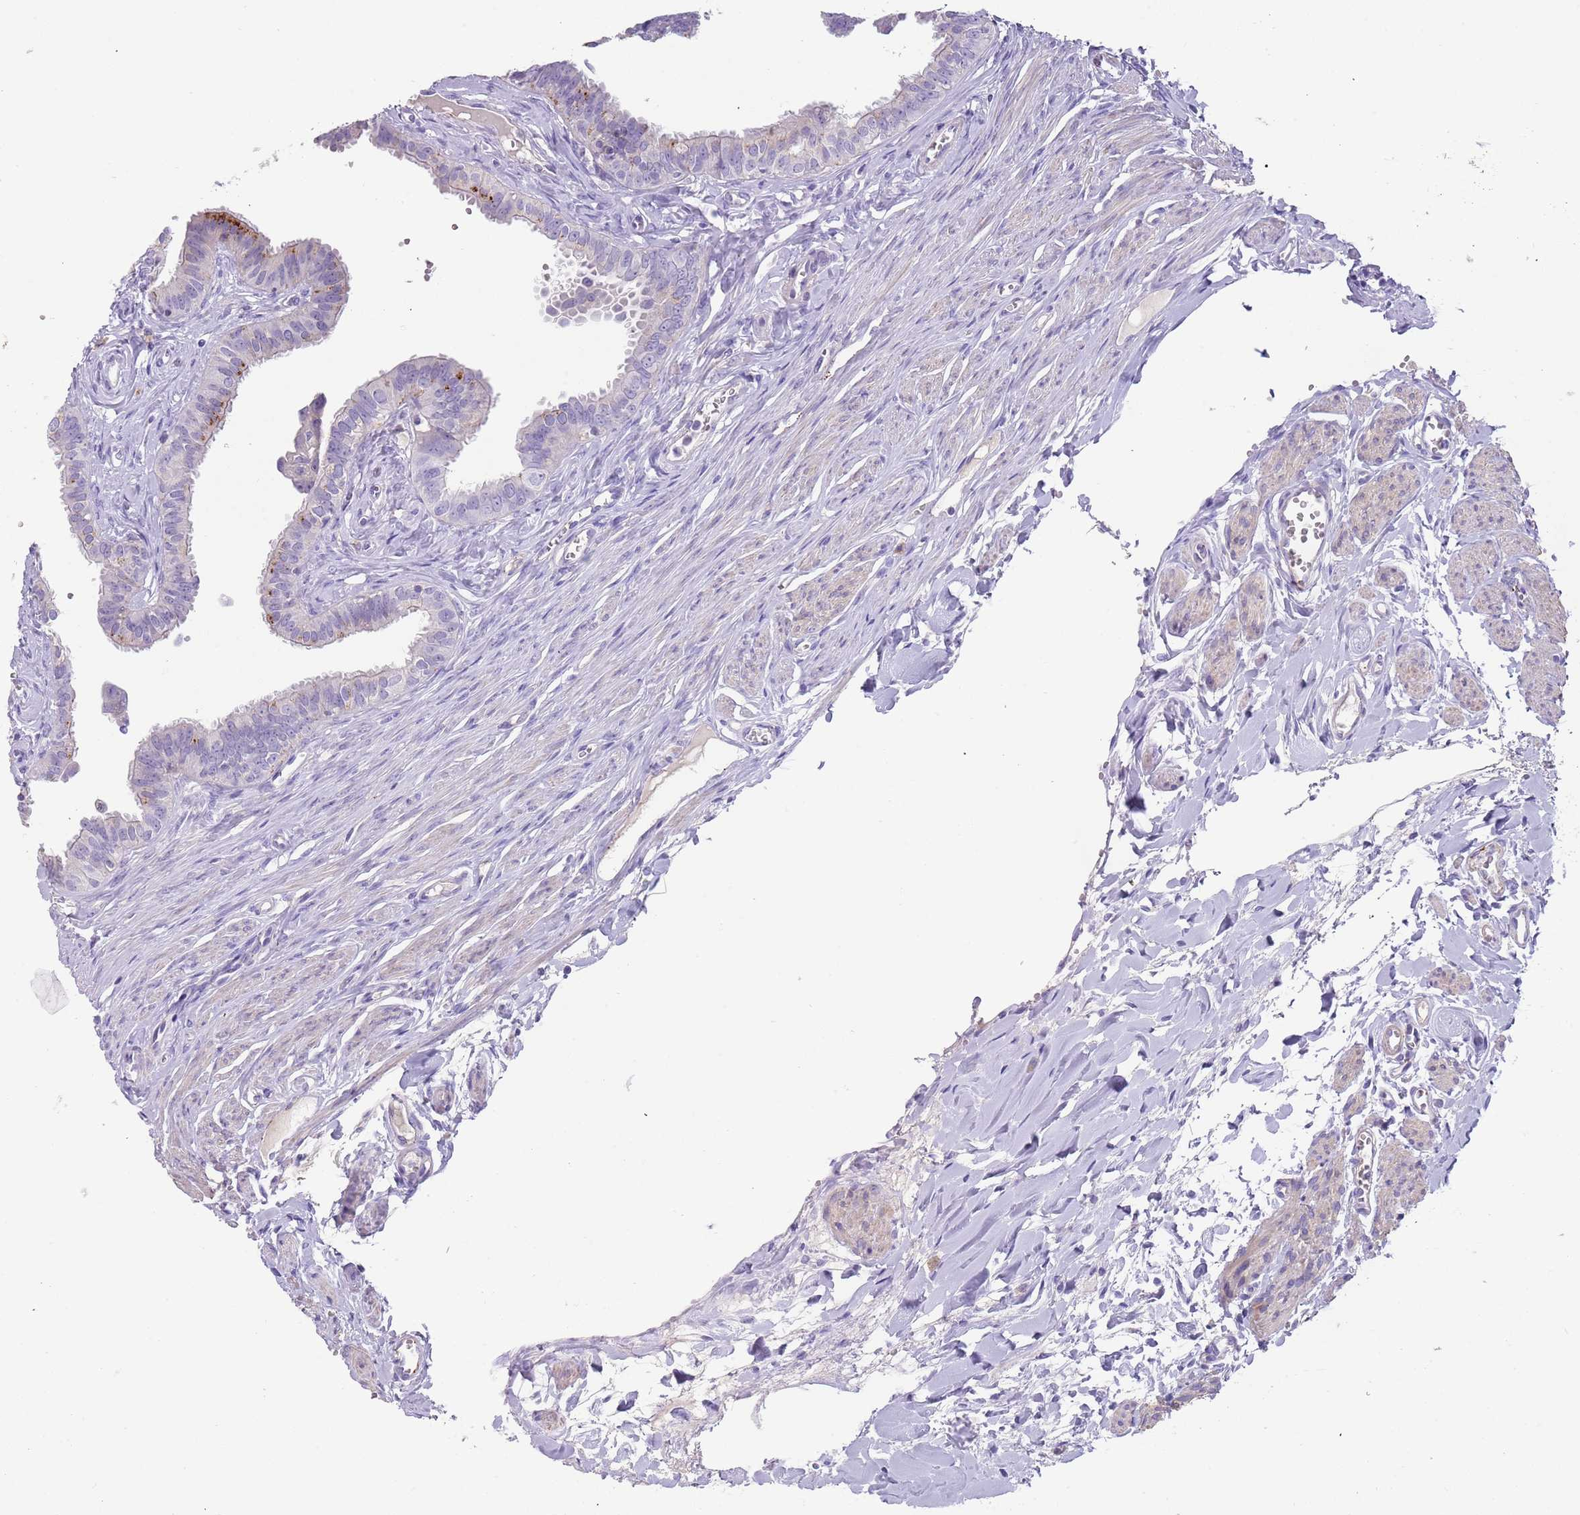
{"staining": {"intensity": "strong", "quantity": "<25%", "location": "cytoplasmic/membranous"}, "tissue": "fallopian tube", "cell_type": "Glandular cells", "image_type": "normal", "snomed": [{"axis": "morphology", "description": "Normal tissue, NOS"}, {"axis": "morphology", "description": "Carcinoma, NOS"}, {"axis": "topography", "description": "Fallopian tube"}, {"axis": "topography", "description": "Ovary"}], "caption": "Benign fallopian tube was stained to show a protein in brown. There is medium levels of strong cytoplasmic/membranous staining in about <25% of glandular cells. The staining is performed using DAB brown chromogen to label protein expression. The nuclei are counter-stained blue using hematoxylin.", "gene": "LRRN3", "patient": {"sex": "female", "age": 59}}